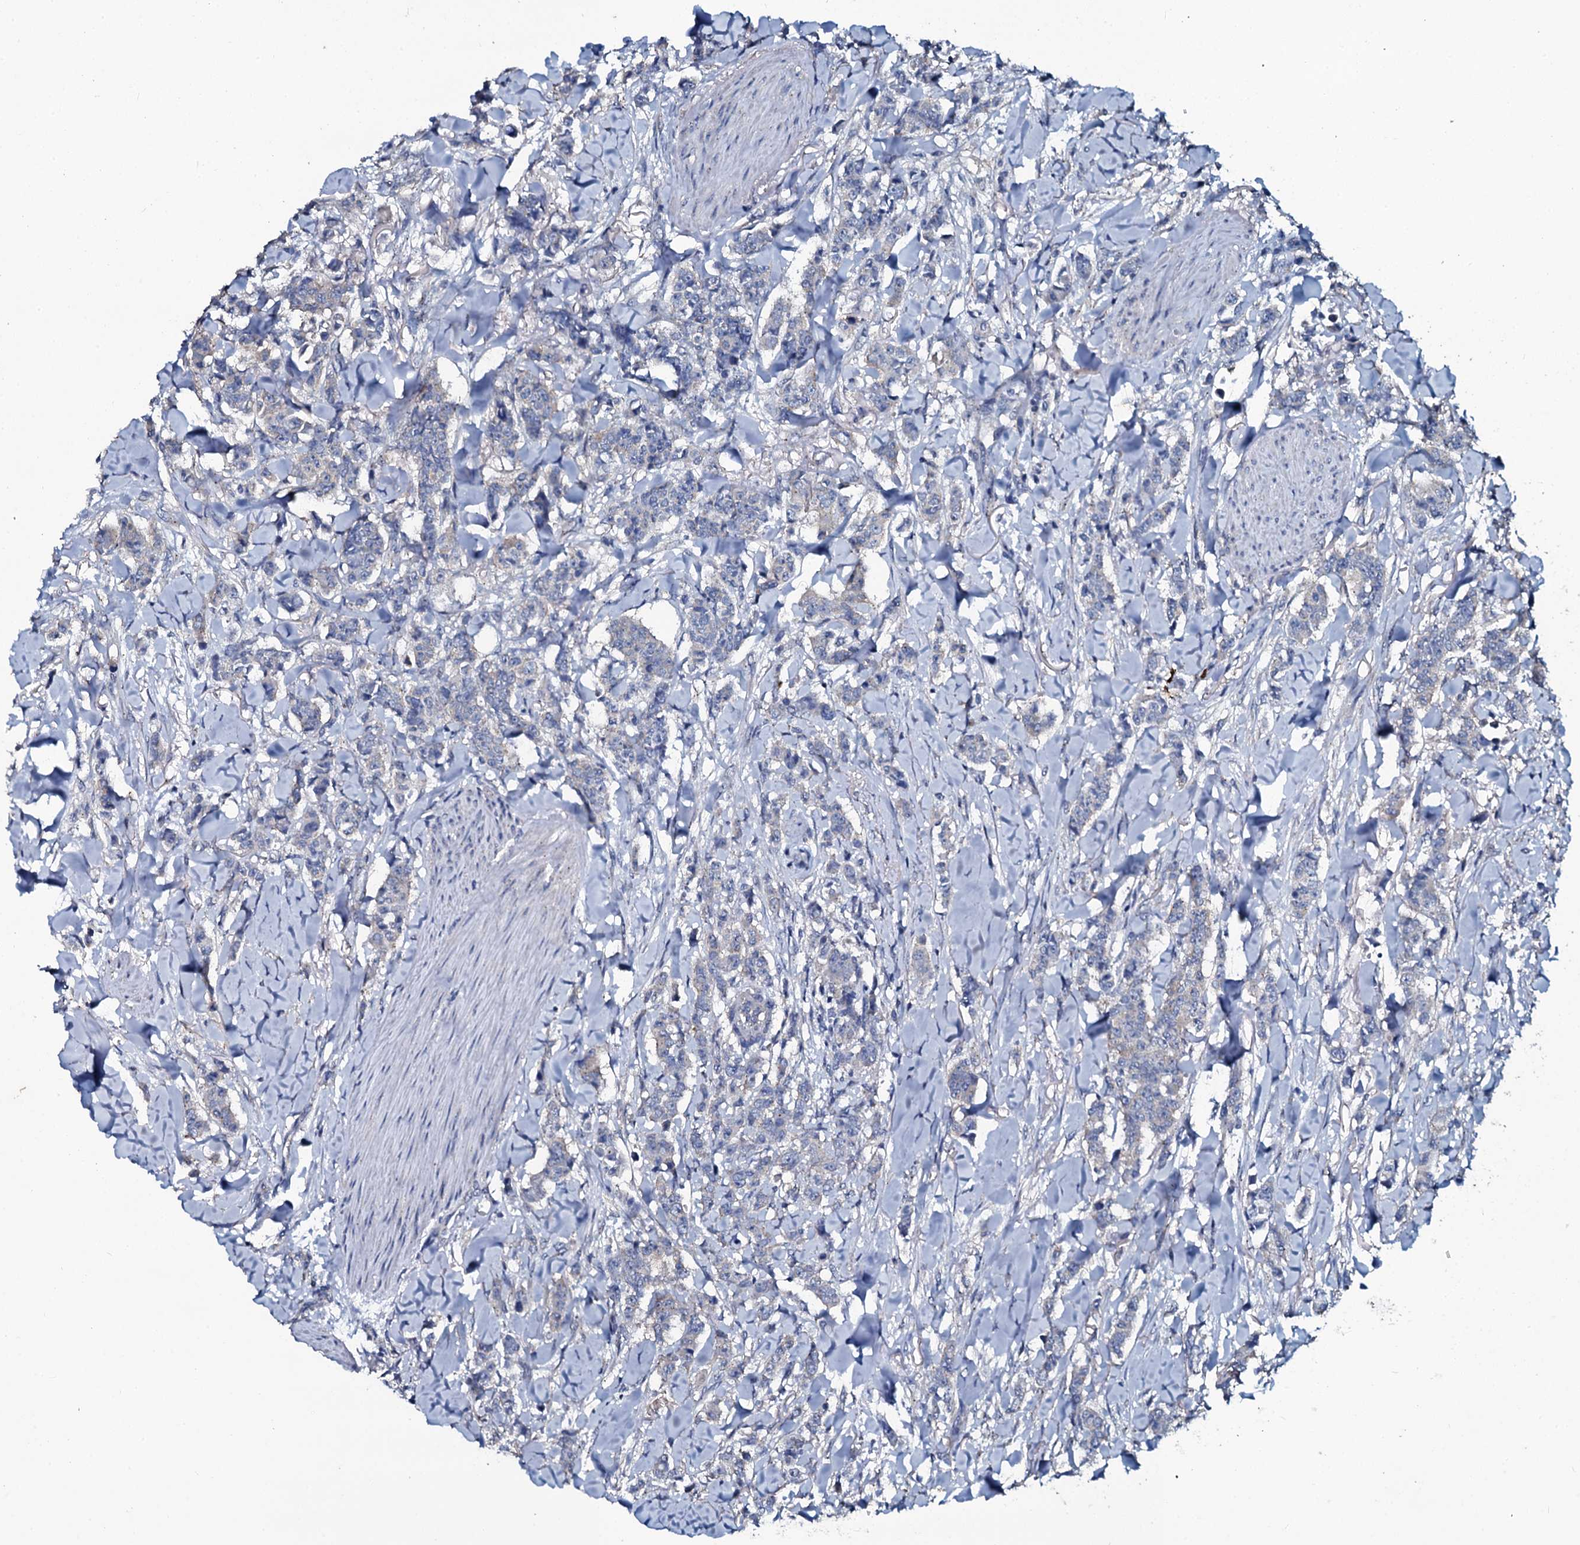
{"staining": {"intensity": "negative", "quantity": "none", "location": "none"}, "tissue": "breast cancer", "cell_type": "Tumor cells", "image_type": "cancer", "snomed": [{"axis": "morphology", "description": "Duct carcinoma"}, {"axis": "topography", "description": "Breast"}], "caption": "A micrograph of human breast cancer (intraductal carcinoma) is negative for staining in tumor cells. The staining was performed using DAB (3,3'-diaminobenzidine) to visualize the protein expression in brown, while the nuclei were stained in blue with hematoxylin (Magnification: 20x).", "gene": "USPL1", "patient": {"sex": "female", "age": 40}}